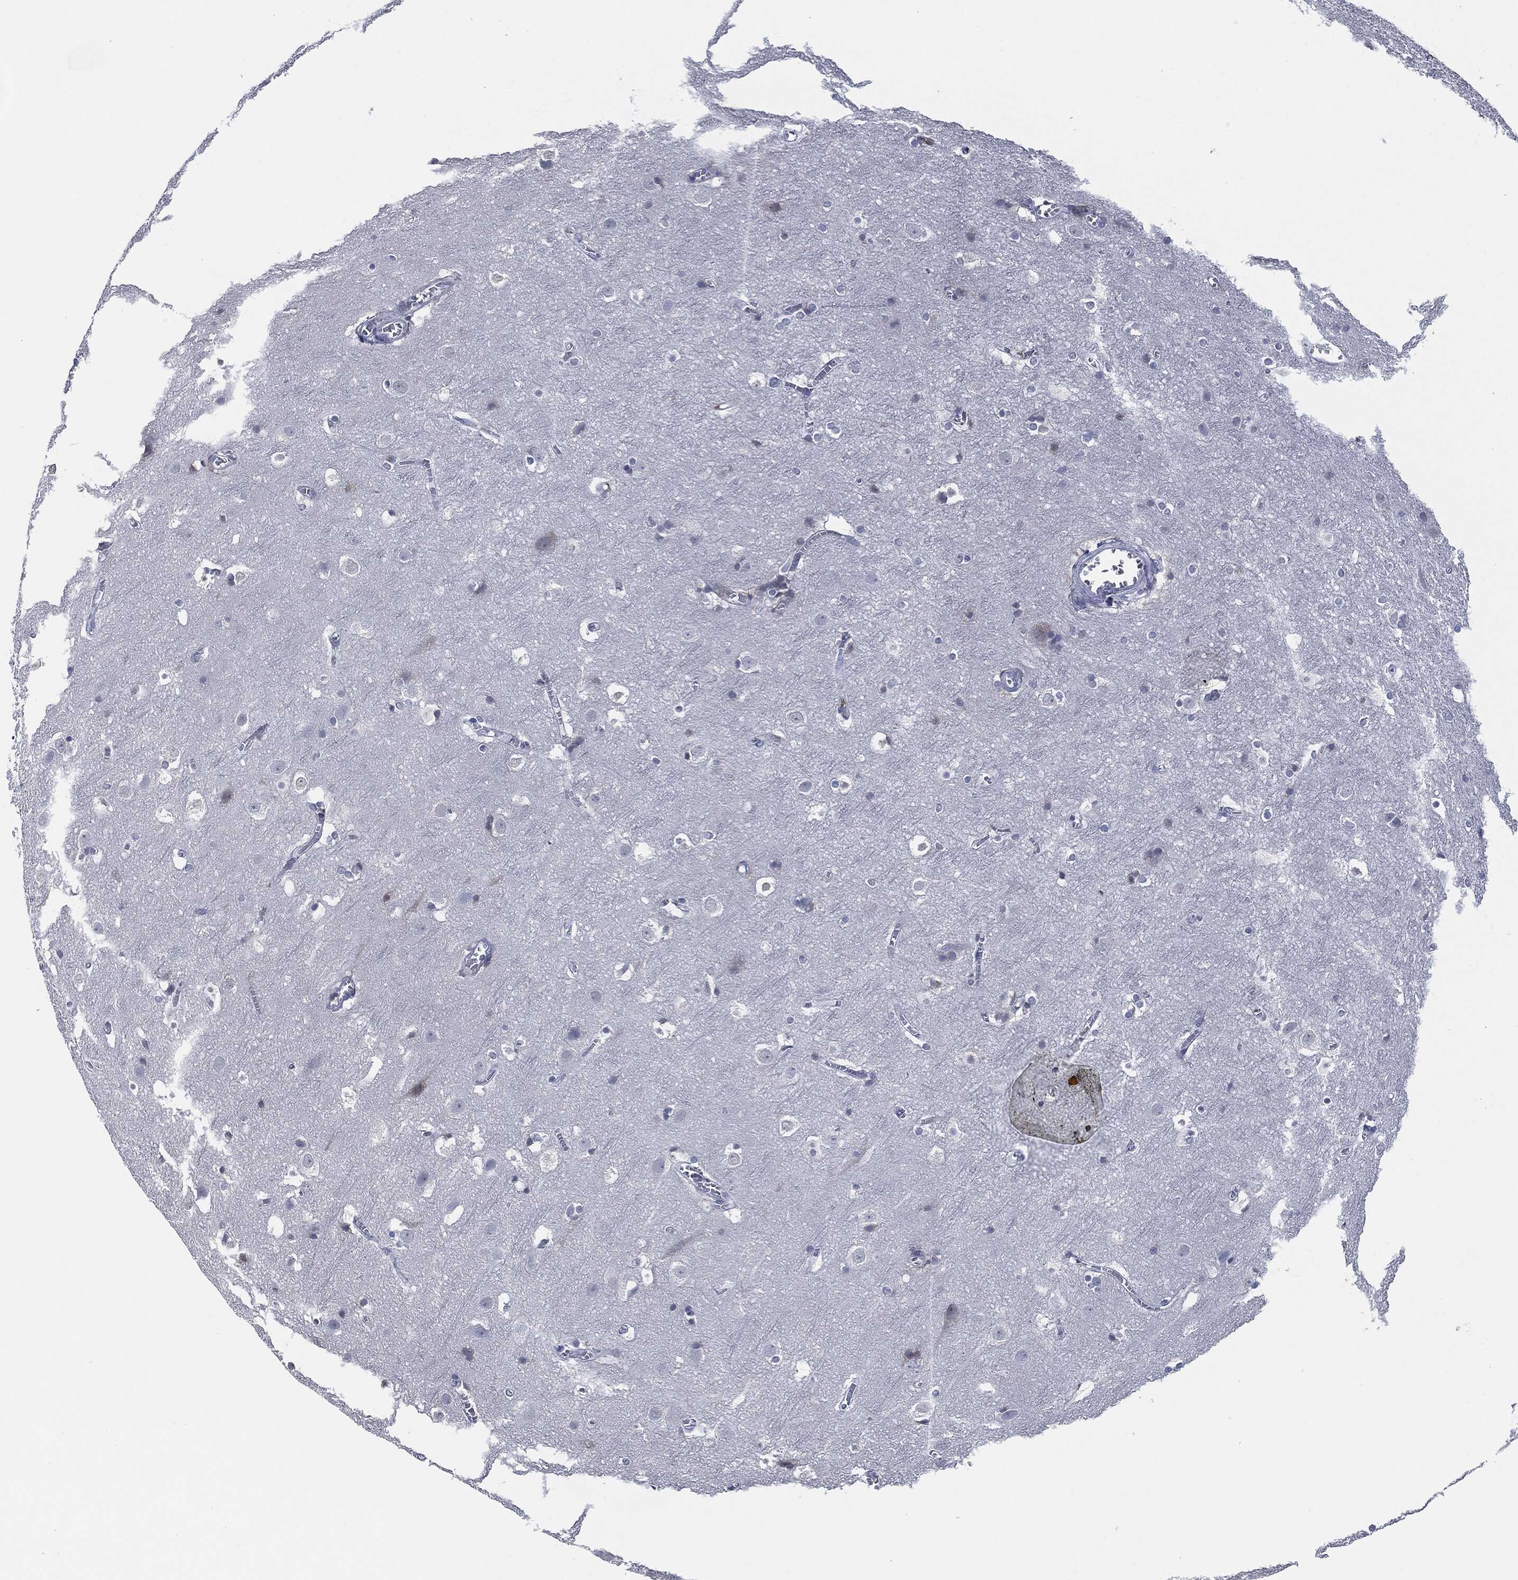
{"staining": {"intensity": "negative", "quantity": "none", "location": "none"}, "tissue": "cerebral cortex", "cell_type": "Endothelial cells", "image_type": "normal", "snomed": [{"axis": "morphology", "description": "Normal tissue, NOS"}, {"axis": "topography", "description": "Cerebral cortex"}], "caption": "Immunohistochemistry micrograph of benign cerebral cortex: cerebral cortex stained with DAB (3,3'-diaminobenzidine) shows no significant protein positivity in endothelial cells.", "gene": "SIGLEC7", "patient": {"sex": "male", "age": 59}}